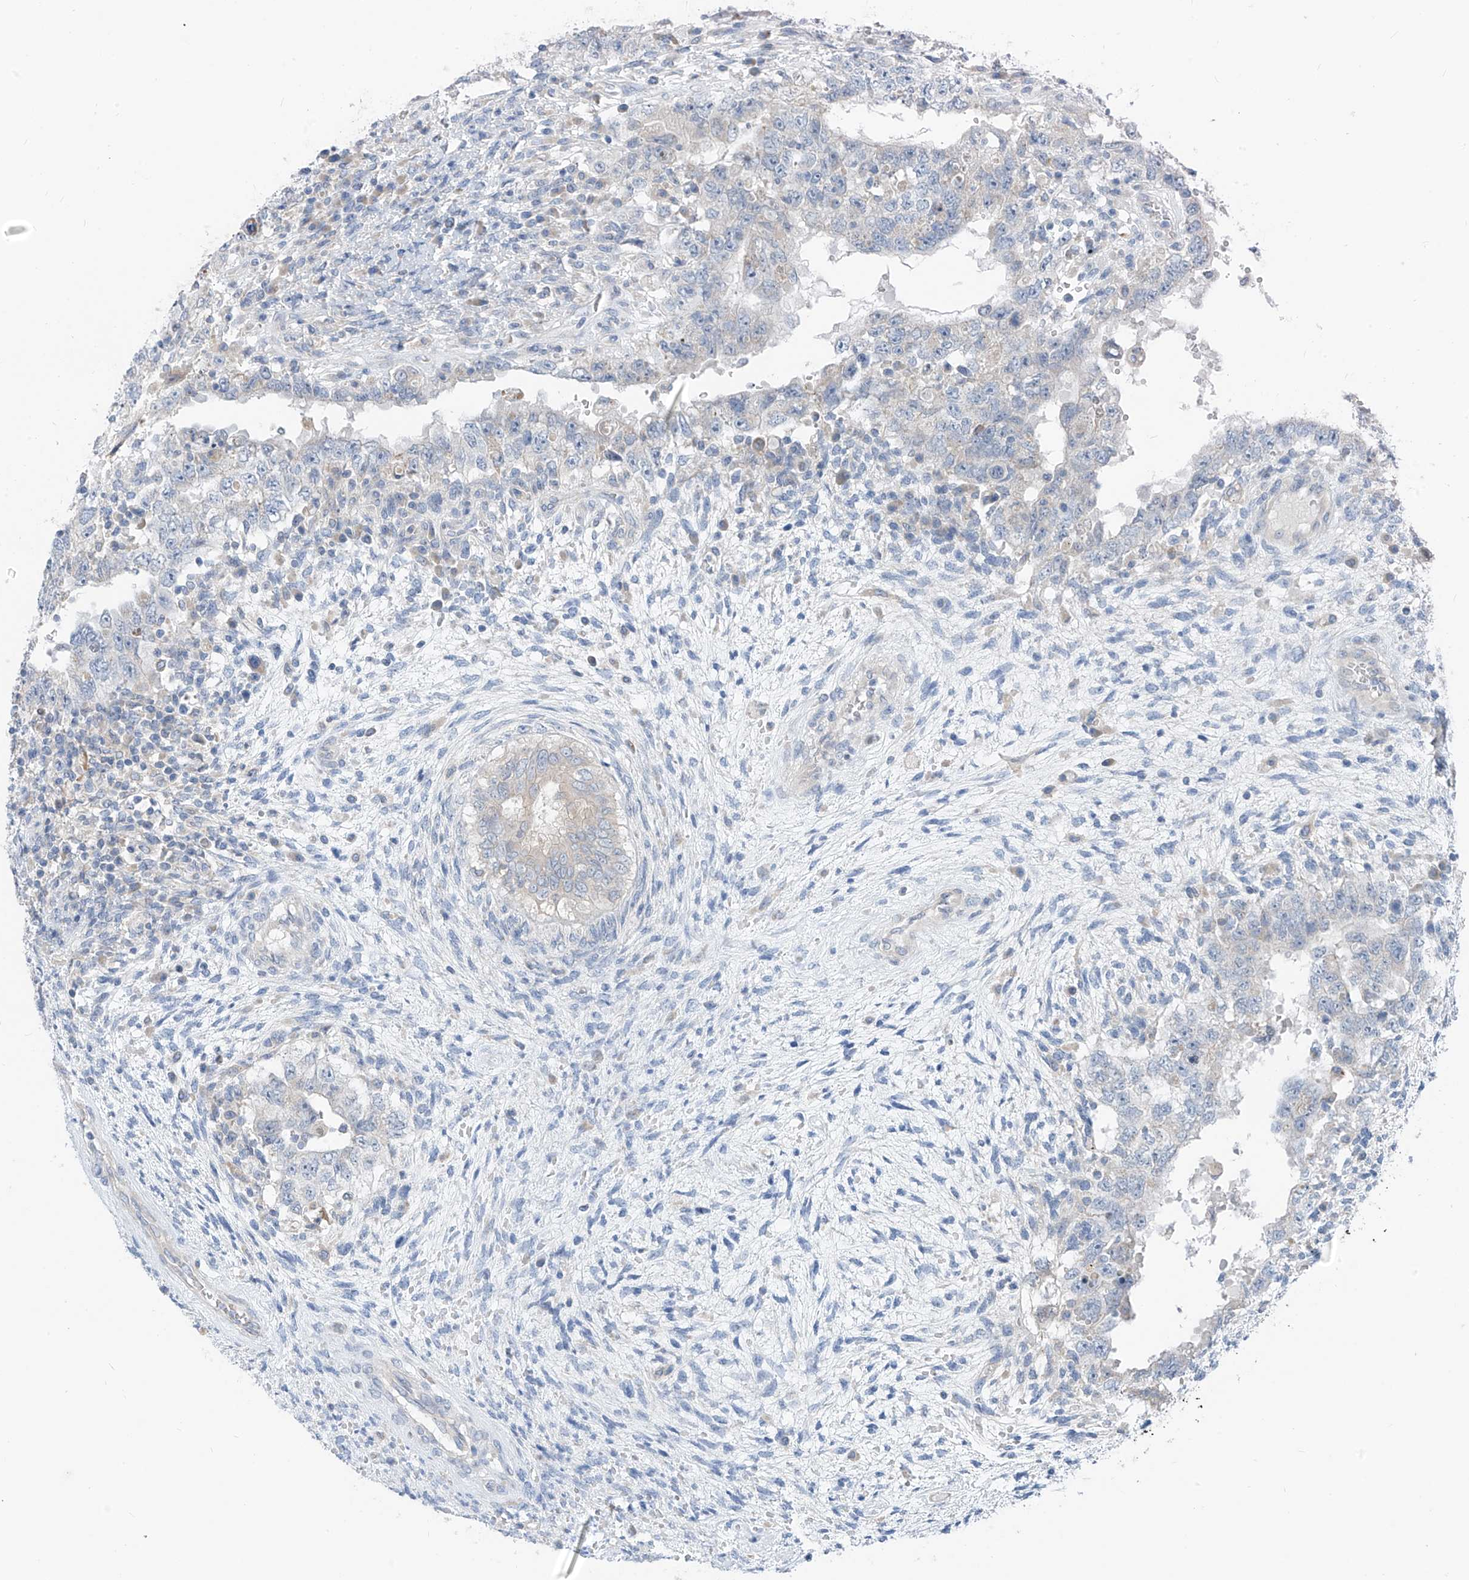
{"staining": {"intensity": "negative", "quantity": "none", "location": "none"}, "tissue": "testis cancer", "cell_type": "Tumor cells", "image_type": "cancer", "snomed": [{"axis": "morphology", "description": "Carcinoma, Embryonal, NOS"}, {"axis": "topography", "description": "Testis"}], "caption": "The micrograph reveals no significant staining in tumor cells of testis cancer.", "gene": "LDAH", "patient": {"sex": "male", "age": 26}}